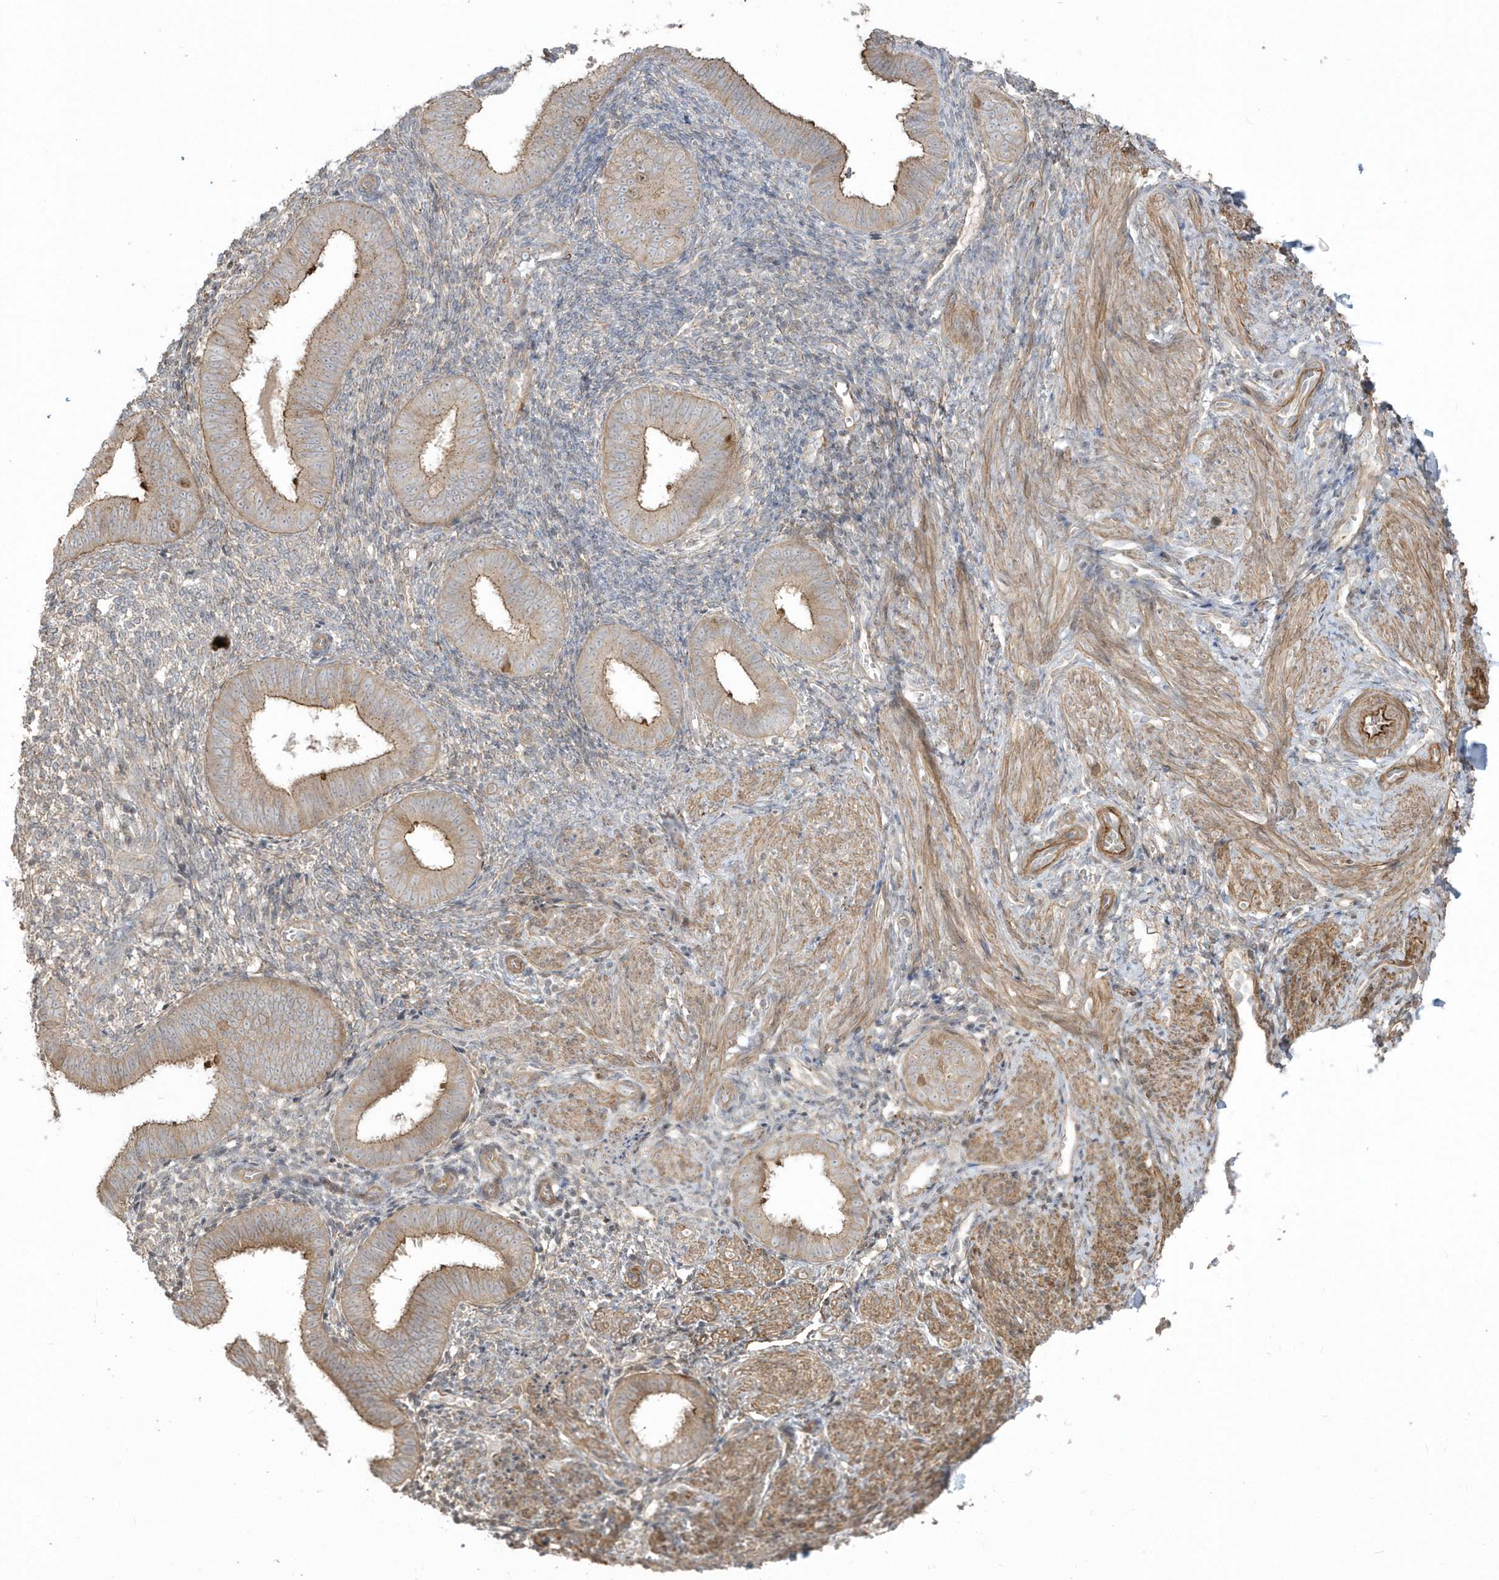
{"staining": {"intensity": "moderate", "quantity": "25%-75%", "location": "cytoplasmic/membranous"}, "tissue": "endometrium", "cell_type": "Cells in endometrial stroma", "image_type": "normal", "snomed": [{"axis": "morphology", "description": "Normal tissue, NOS"}, {"axis": "topography", "description": "Uterus"}, {"axis": "topography", "description": "Endometrium"}], "caption": "Protein expression analysis of normal endometrium reveals moderate cytoplasmic/membranous expression in about 25%-75% of cells in endometrial stroma. Ihc stains the protein in brown and the nuclei are stained blue.", "gene": "ARMC8", "patient": {"sex": "female", "age": 48}}